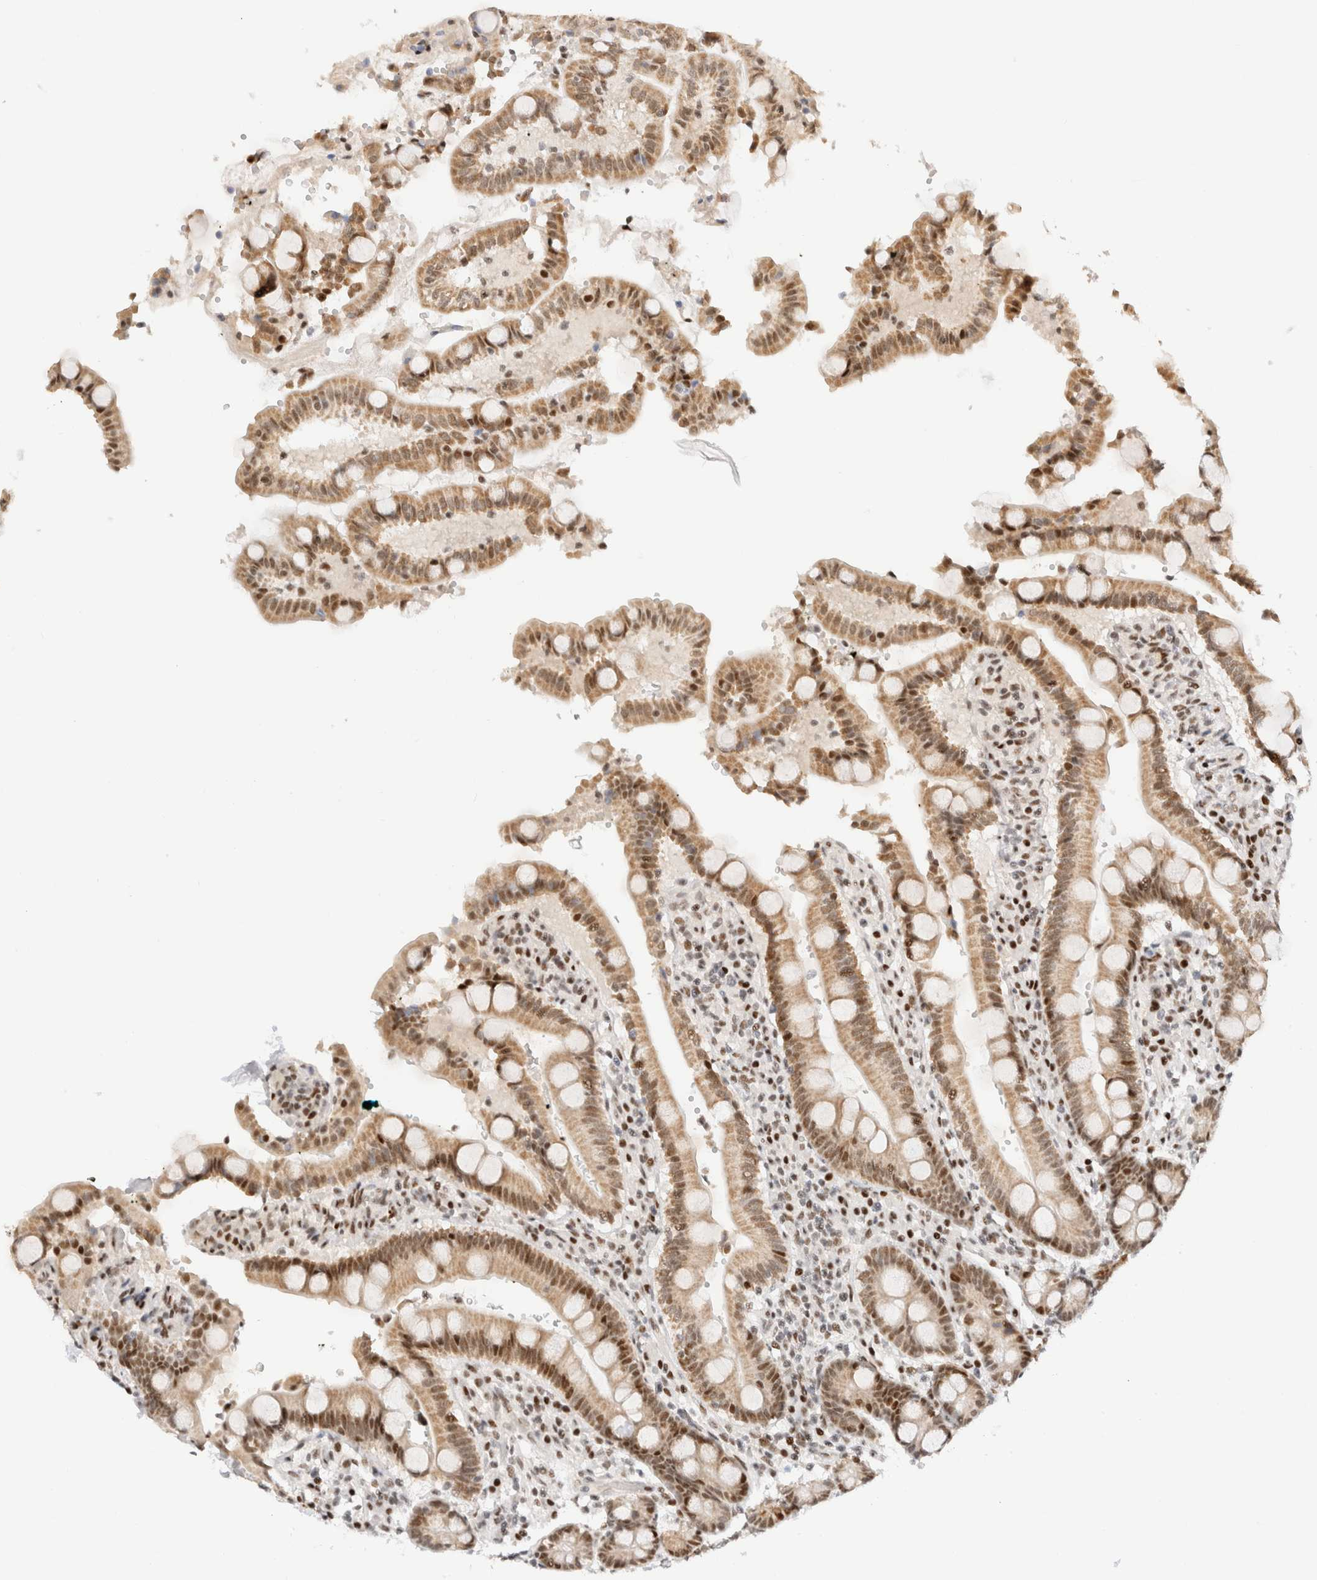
{"staining": {"intensity": "moderate", "quantity": ">75%", "location": "cytoplasmic/membranous,nuclear"}, "tissue": "duodenum", "cell_type": "Glandular cells", "image_type": "normal", "snomed": [{"axis": "morphology", "description": "Normal tissue, NOS"}, {"axis": "topography", "description": "Small intestine, NOS"}], "caption": "DAB immunohistochemical staining of normal duodenum reveals moderate cytoplasmic/membranous,nuclear protein expression in about >75% of glandular cells.", "gene": "ZNF282", "patient": {"sex": "female", "age": 71}}